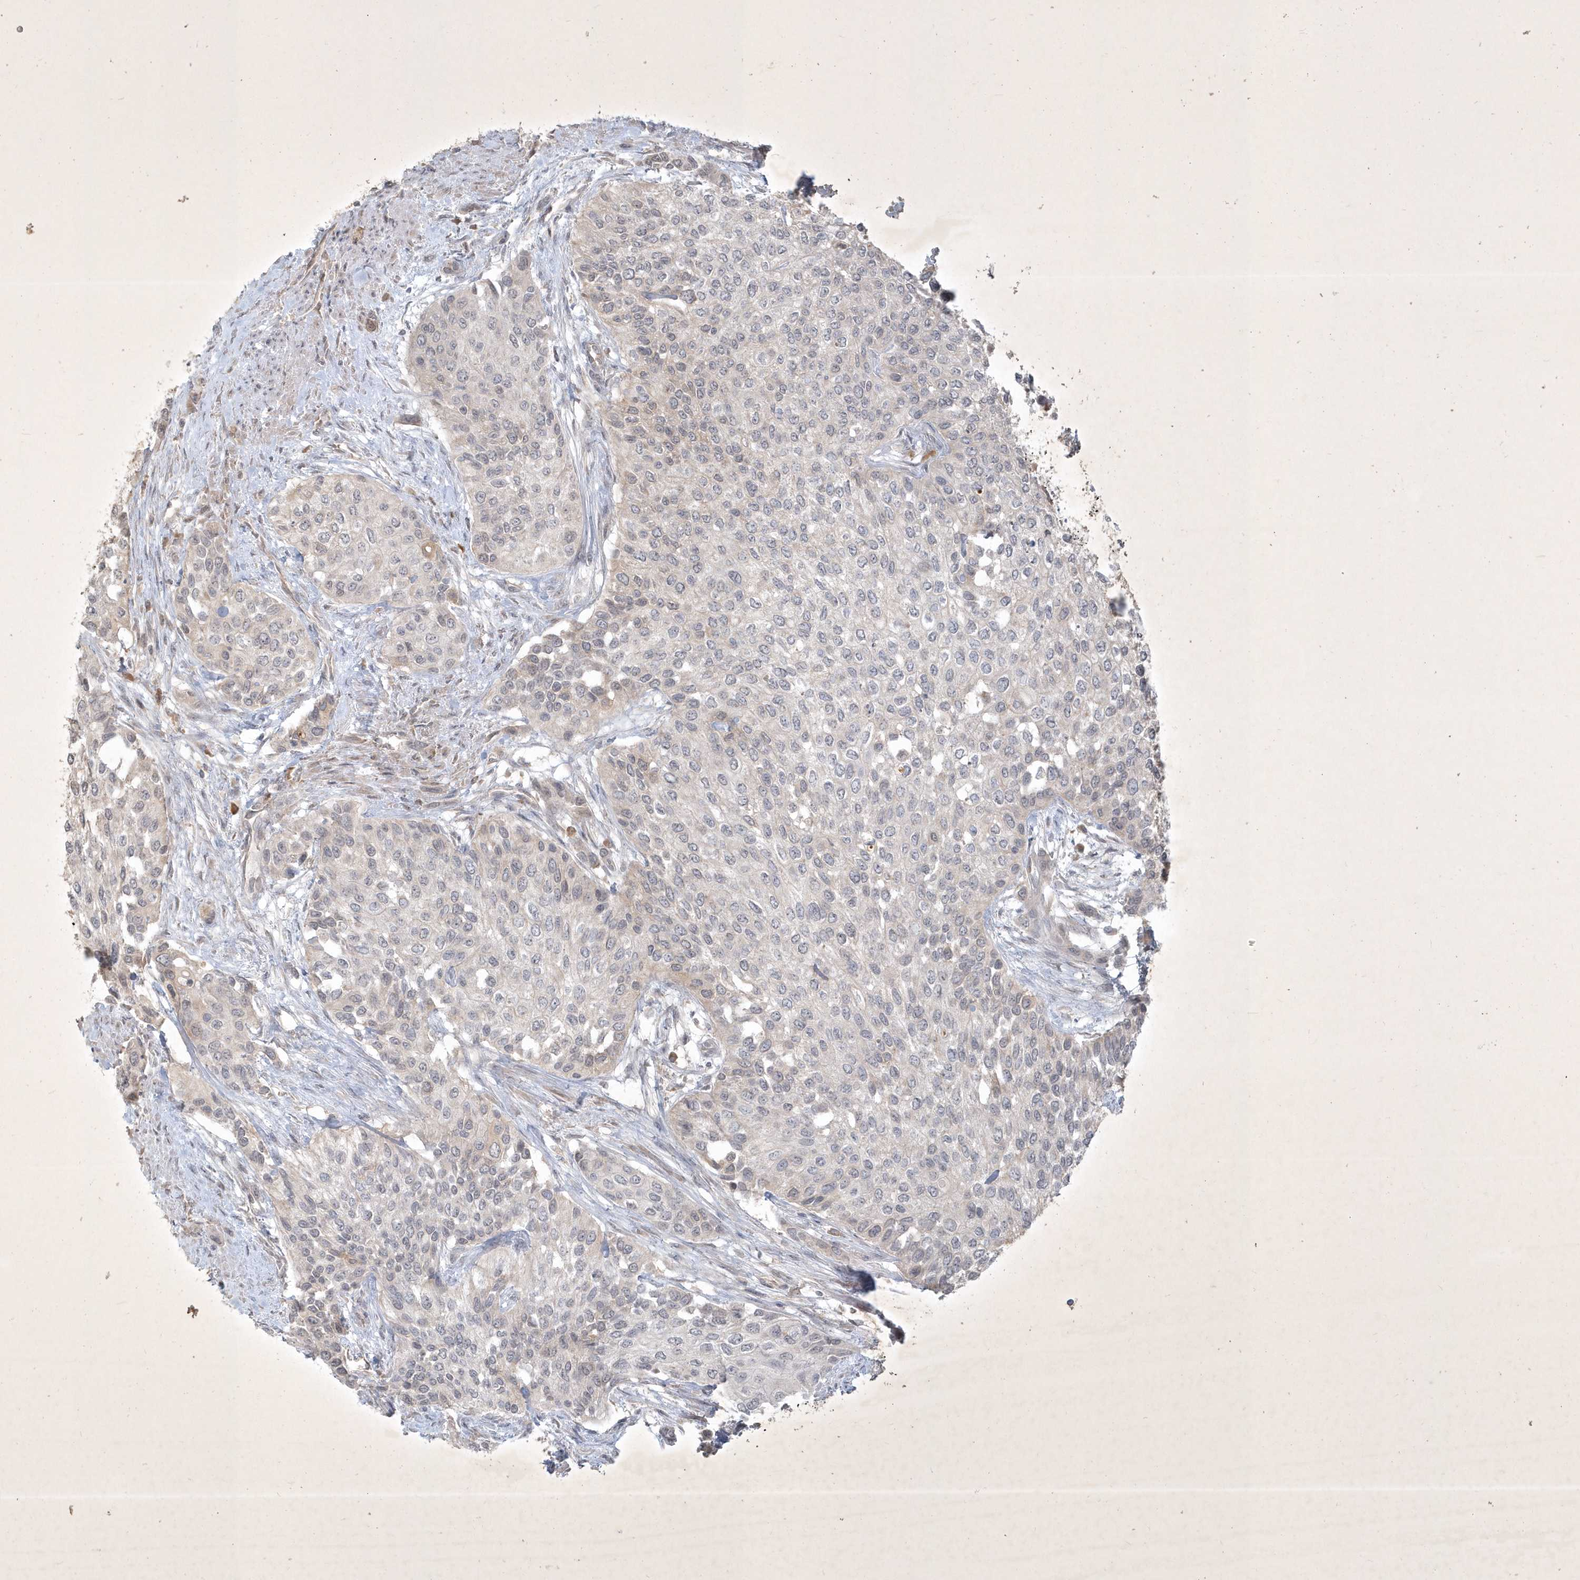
{"staining": {"intensity": "negative", "quantity": "none", "location": "none"}, "tissue": "urothelial cancer", "cell_type": "Tumor cells", "image_type": "cancer", "snomed": [{"axis": "morphology", "description": "Normal tissue, NOS"}, {"axis": "morphology", "description": "Urothelial carcinoma, High grade"}, {"axis": "topography", "description": "Vascular tissue"}, {"axis": "topography", "description": "Urinary bladder"}], "caption": "High magnification brightfield microscopy of high-grade urothelial carcinoma stained with DAB (brown) and counterstained with hematoxylin (blue): tumor cells show no significant expression.", "gene": "BOD1", "patient": {"sex": "female", "age": 56}}